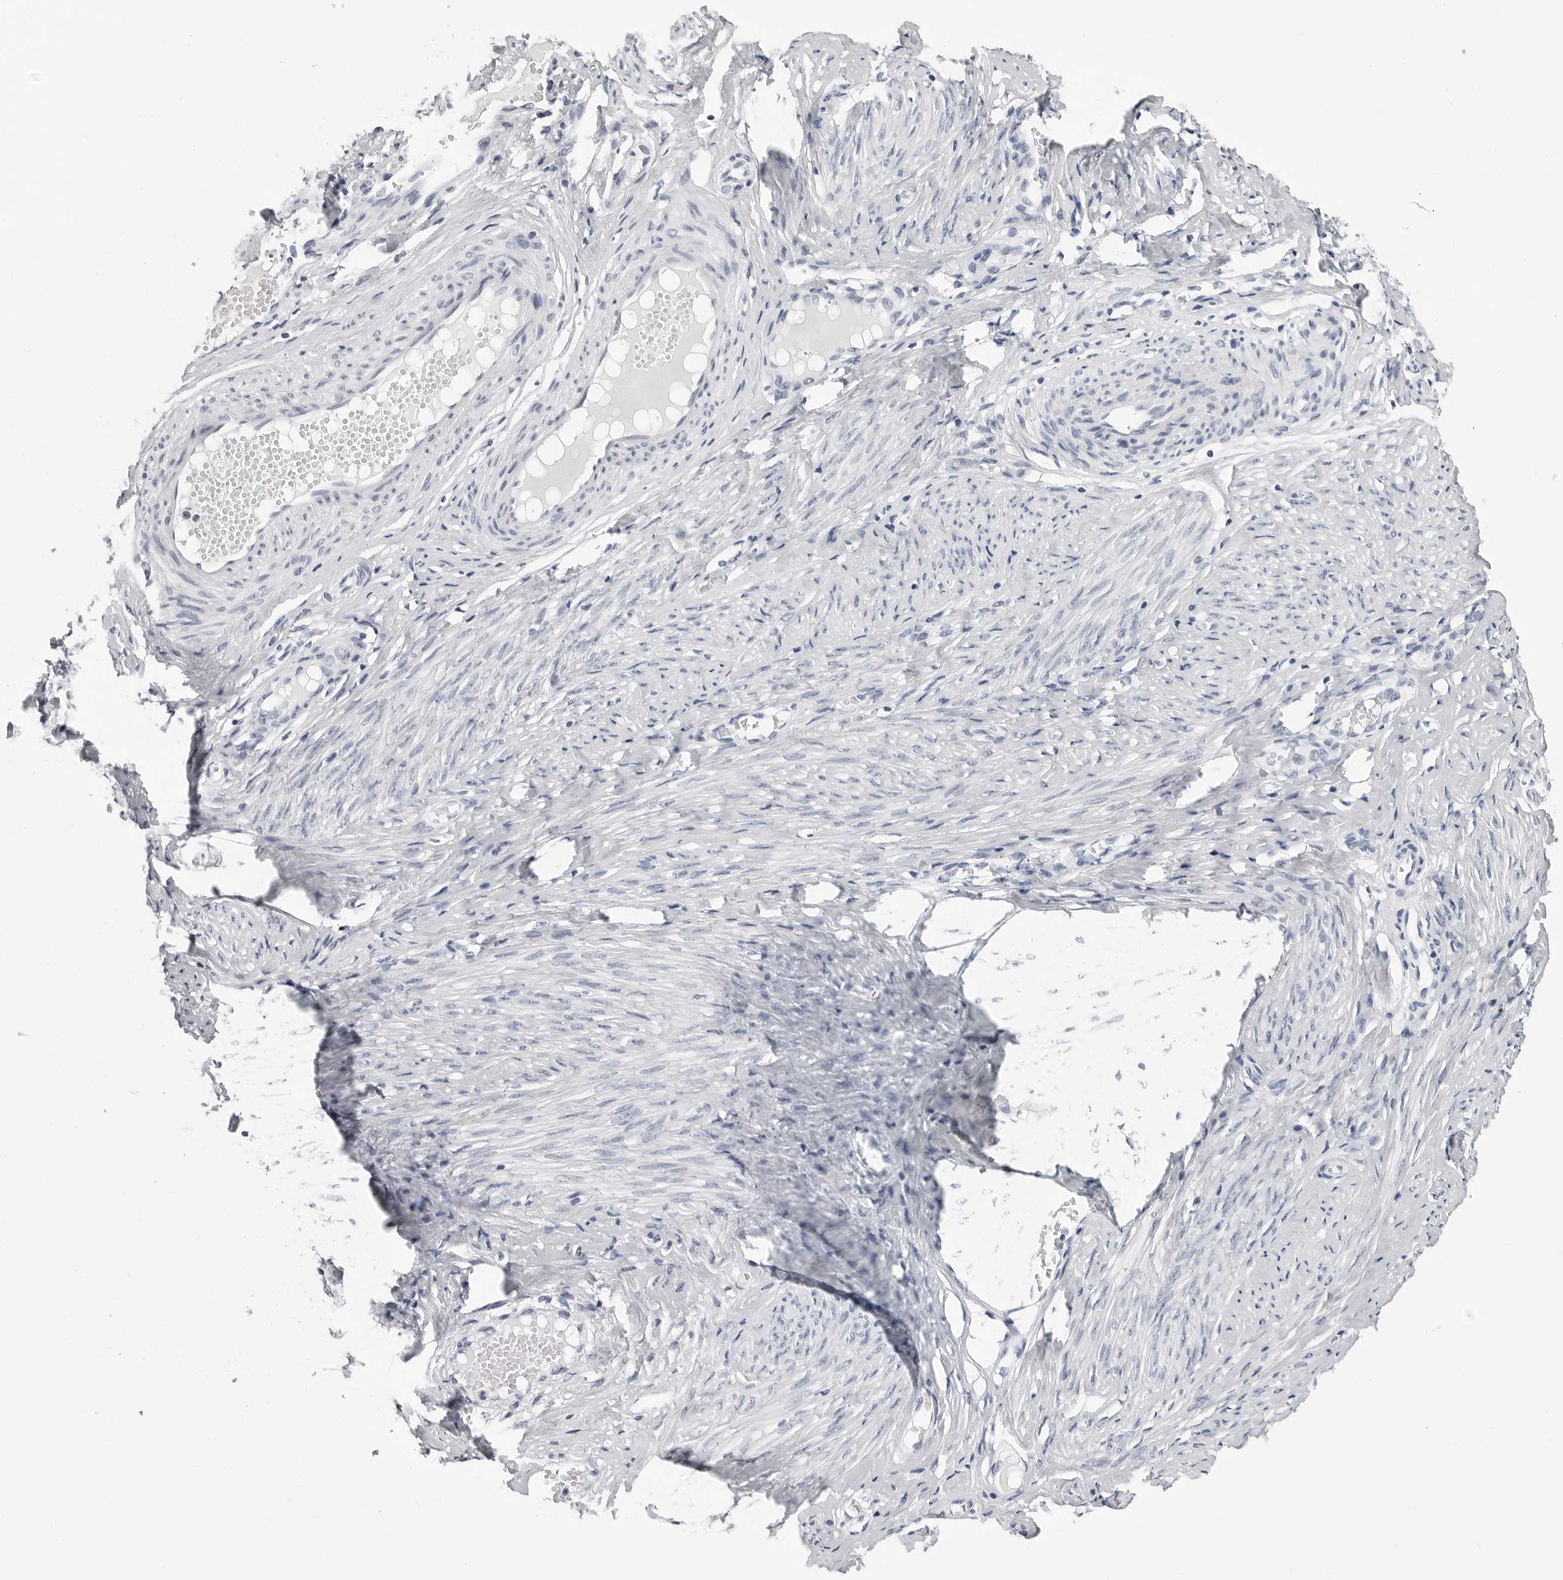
{"staining": {"intensity": "negative", "quantity": "none", "location": "none"}, "tissue": "cervix", "cell_type": "Glandular cells", "image_type": "normal", "snomed": [{"axis": "morphology", "description": "Normal tissue, NOS"}, {"axis": "topography", "description": "Cervix"}], "caption": "High magnification brightfield microscopy of normal cervix stained with DAB (3,3'-diaminobenzidine) (brown) and counterstained with hematoxylin (blue): glandular cells show no significant expression. (Stains: DAB (3,3'-diaminobenzidine) immunohistochemistry with hematoxylin counter stain, Microscopy: brightfield microscopy at high magnification).", "gene": "SF3B4", "patient": {"sex": "female", "age": 36}}